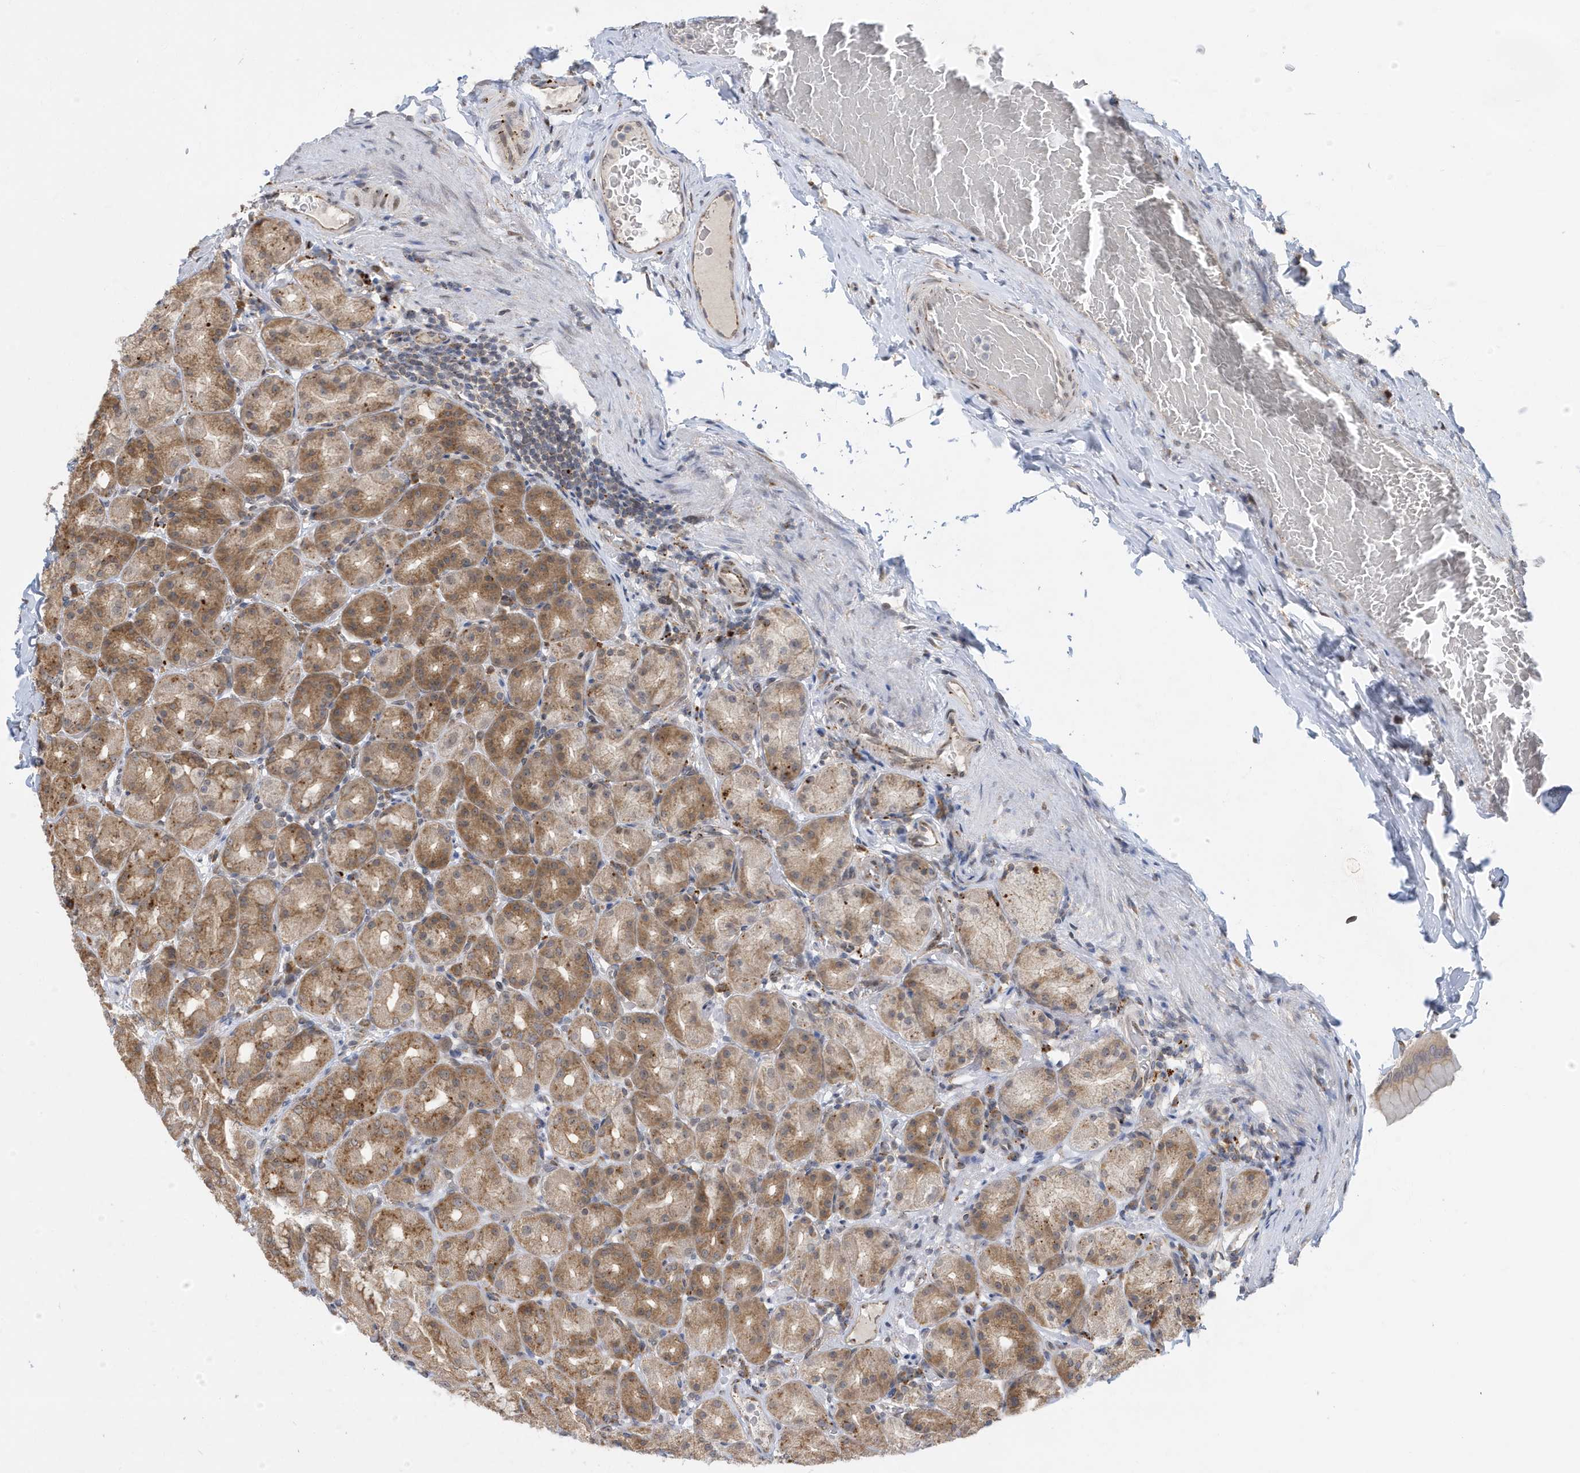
{"staining": {"intensity": "moderate", "quantity": ">75%", "location": "cytoplasmic/membranous"}, "tissue": "stomach", "cell_type": "Glandular cells", "image_type": "normal", "snomed": [{"axis": "morphology", "description": "Normal tissue, NOS"}, {"axis": "topography", "description": "Stomach, upper"}], "caption": "A brown stain highlights moderate cytoplasmic/membranous positivity of a protein in glandular cells of benign human stomach. (Stains: DAB in brown, nuclei in blue, Microscopy: brightfield microscopy at high magnification).", "gene": "ZNF507", "patient": {"sex": "male", "age": 68}}